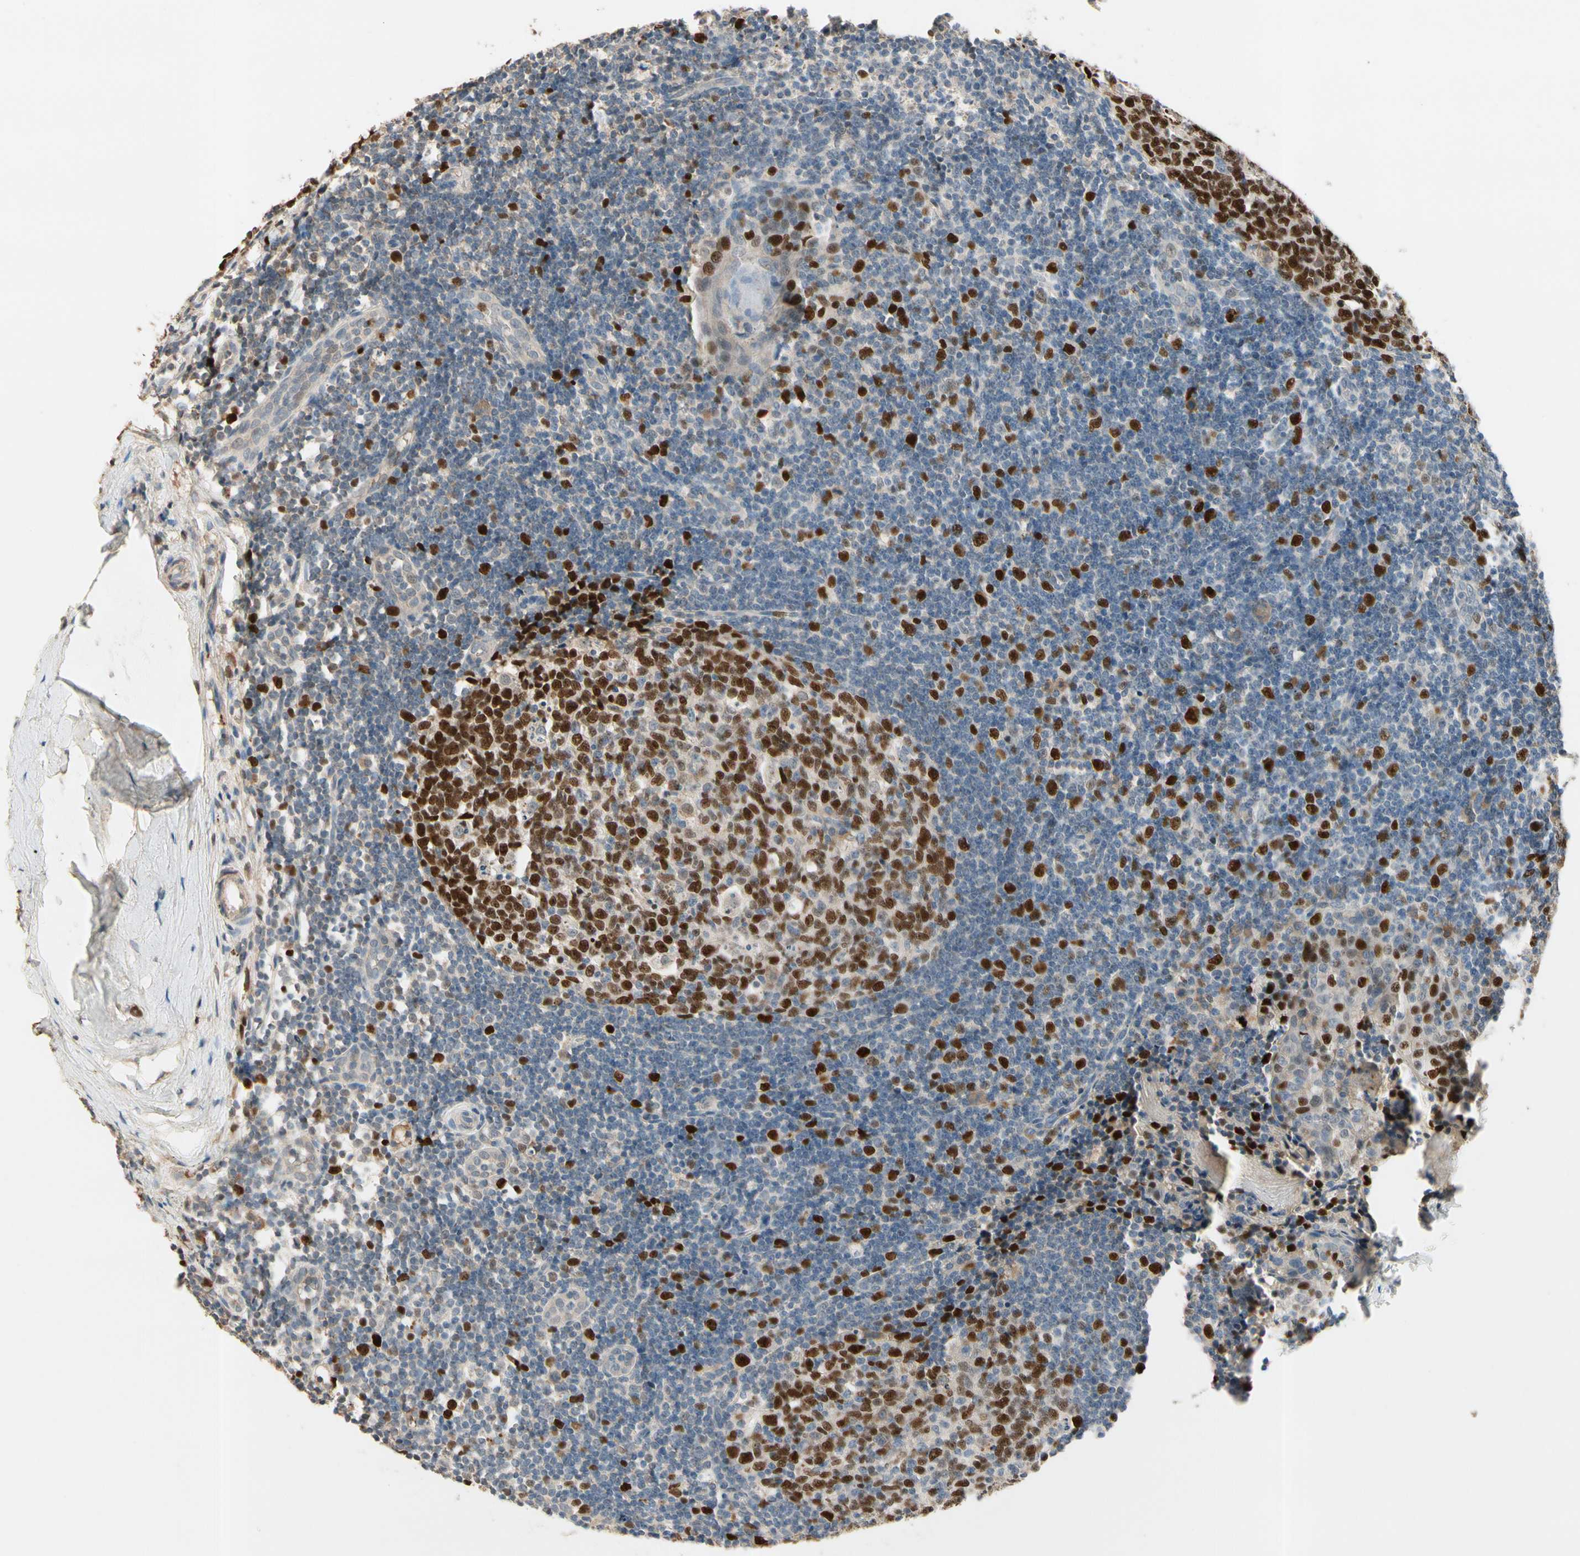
{"staining": {"intensity": "strong", "quantity": ">75%", "location": "nuclear"}, "tissue": "tonsil", "cell_type": "Germinal center cells", "image_type": "normal", "snomed": [{"axis": "morphology", "description": "Normal tissue, NOS"}, {"axis": "topography", "description": "Tonsil"}], "caption": "IHC of benign human tonsil displays high levels of strong nuclear staining in about >75% of germinal center cells.", "gene": "ZKSCAN3", "patient": {"sex": "female", "age": 19}}